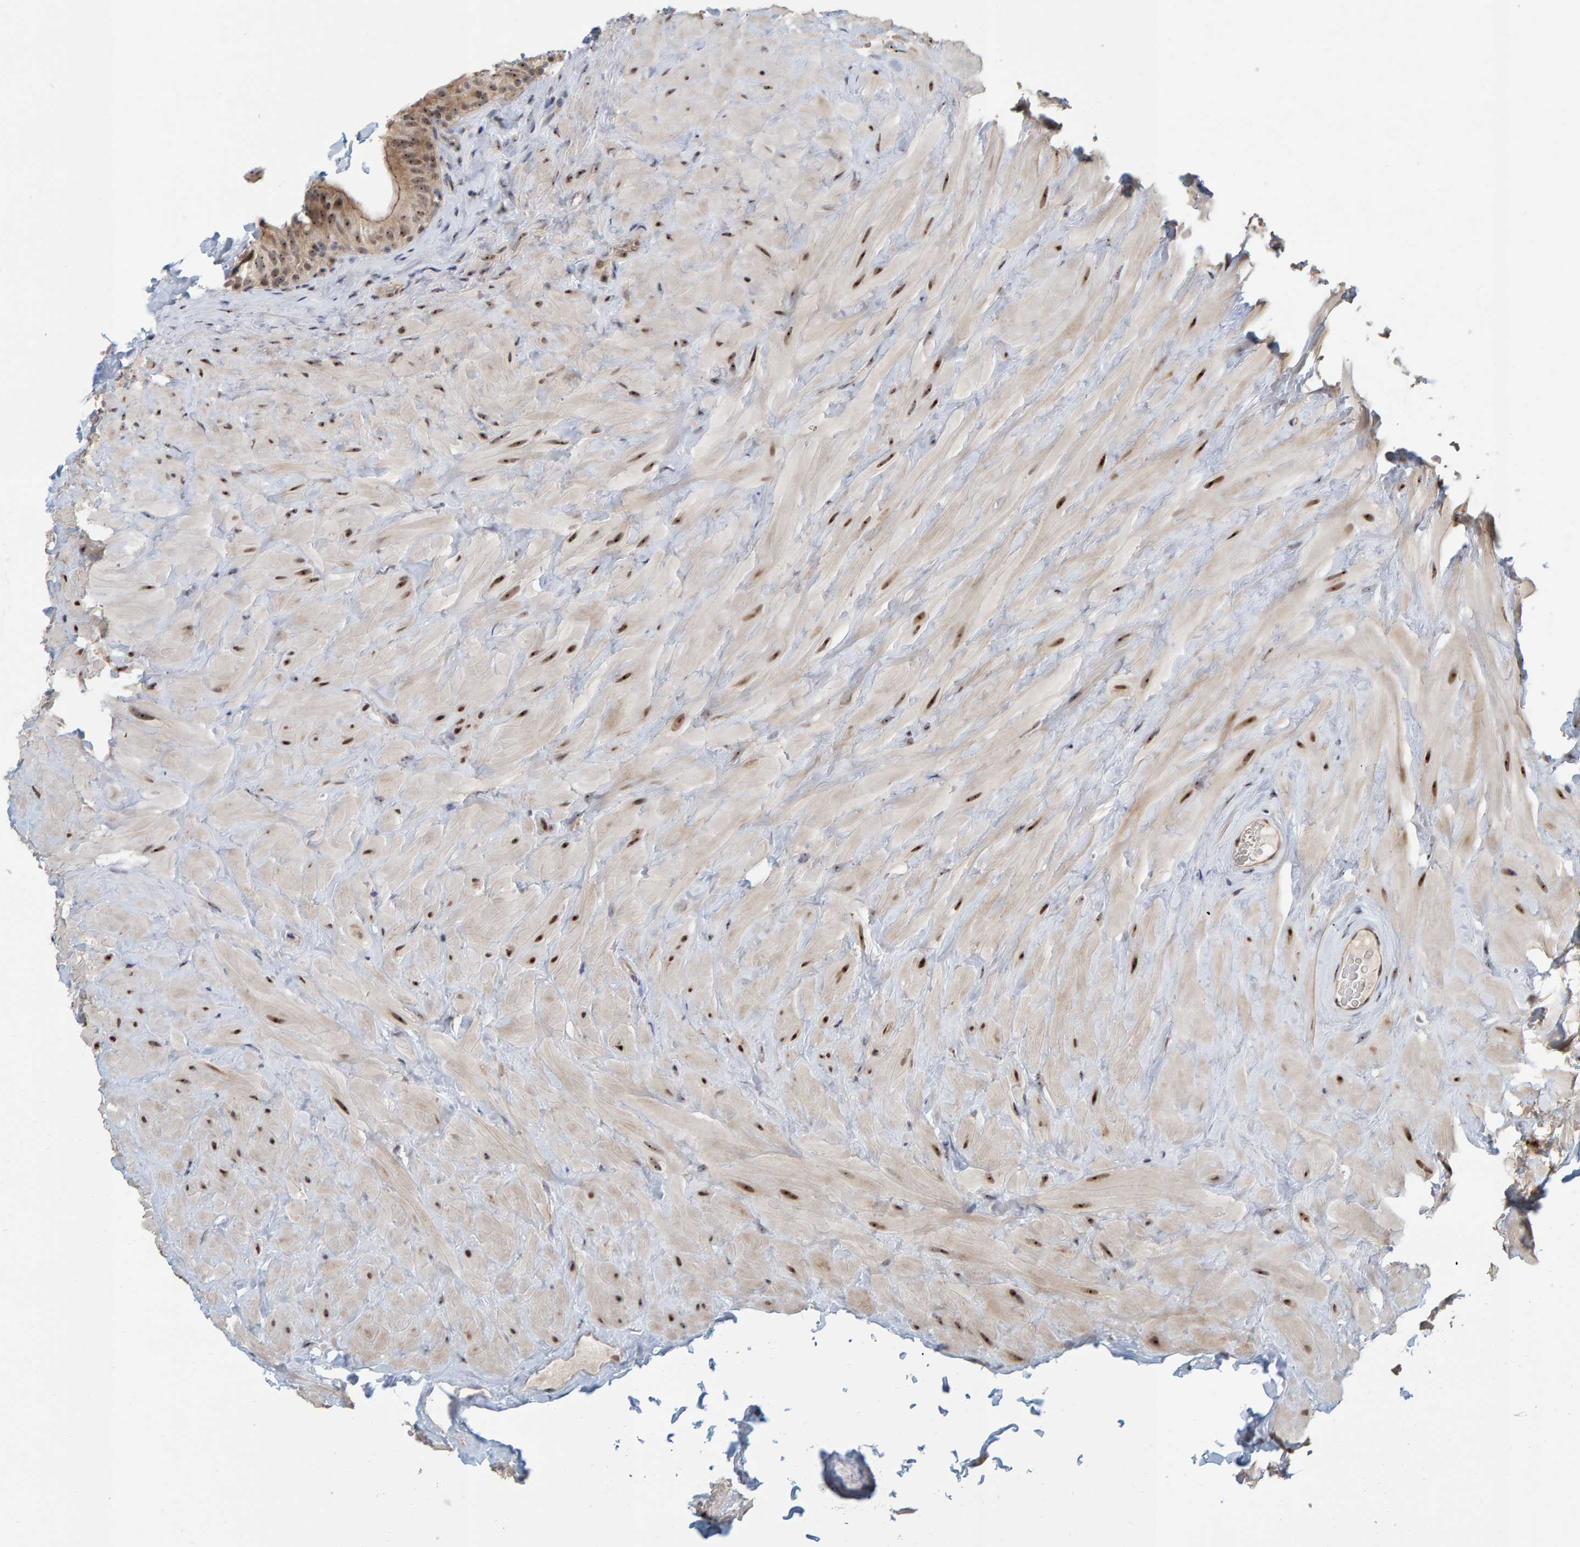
{"staining": {"intensity": "moderate", "quantity": ">75%", "location": "cytoplasmic/membranous,nuclear"}, "tissue": "epididymis", "cell_type": "Glandular cells", "image_type": "normal", "snomed": [{"axis": "morphology", "description": "Normal tissue, NOS"}, {"axis": "topography", "description": "Vascular tissue"}, {"axis": "topography", "description": "Epididymis"}], "caption": "Epididymis stained for a protein (brown) exhibits moderate cytoplasmic/membranous,nuclear positive positivity in about >75% of glandular cells.", "gene": "POLR1E", "patient": {"sex": "male", "age": 49}}